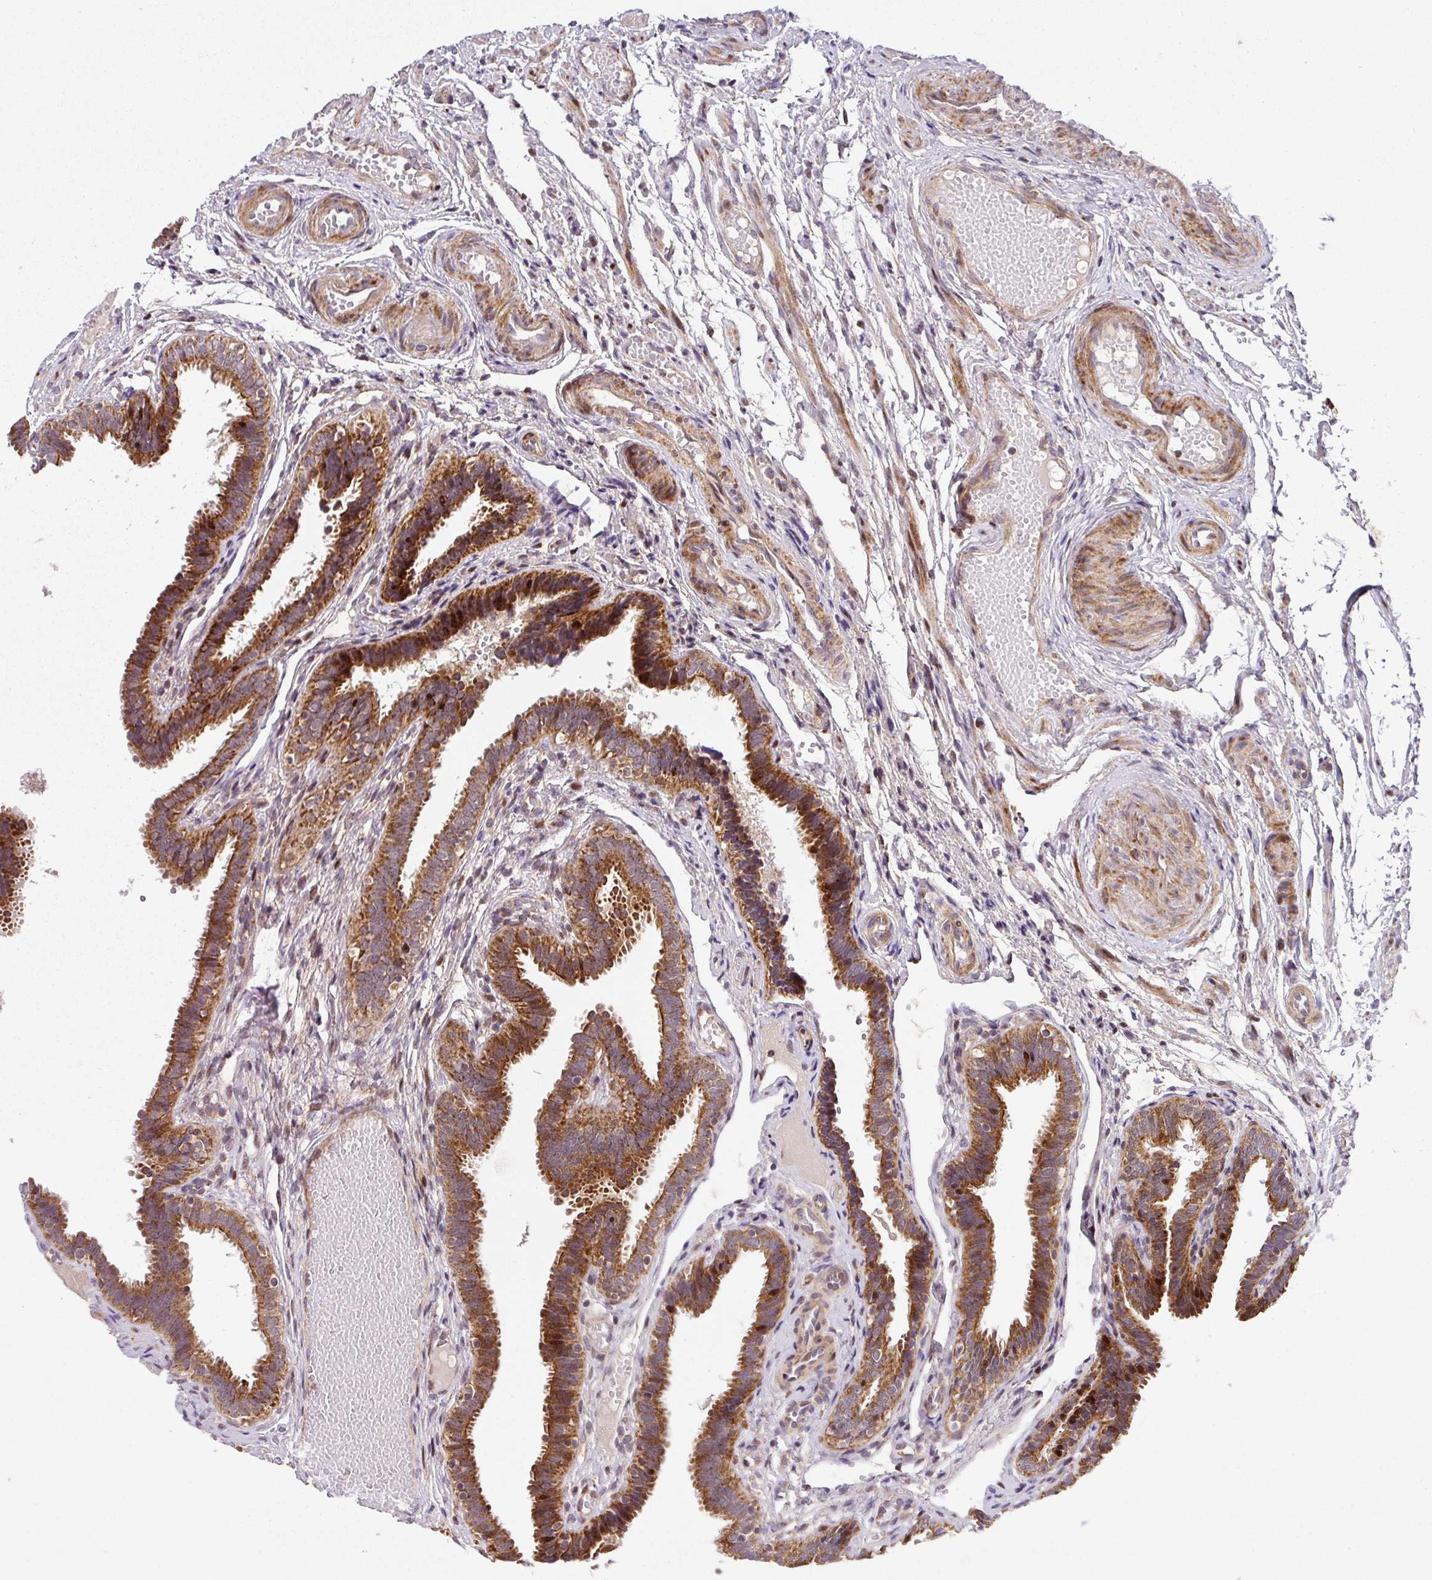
{"staining": {"intensity": "strong", "quantity": ">75%", "location": "cytoplasmic/membranous"}, "tissue": "fallopian tube", "cell_type": "Glandular cells", "image_type": "normal", "snomed": [{"axis": "morphology", "description": "Normal tissue, NOS"}, {"axis": "topography", "description": "Fallopian tube"}], "caption": "This photomicrograph exhibits IHC staining of benign human fallopian tube, with high strong cytoplasmic/membranous staining in approximately >75% of glandular cells.", "gene": "ENSG00000269547", "patient": {"sex": "female", "age": 37}}